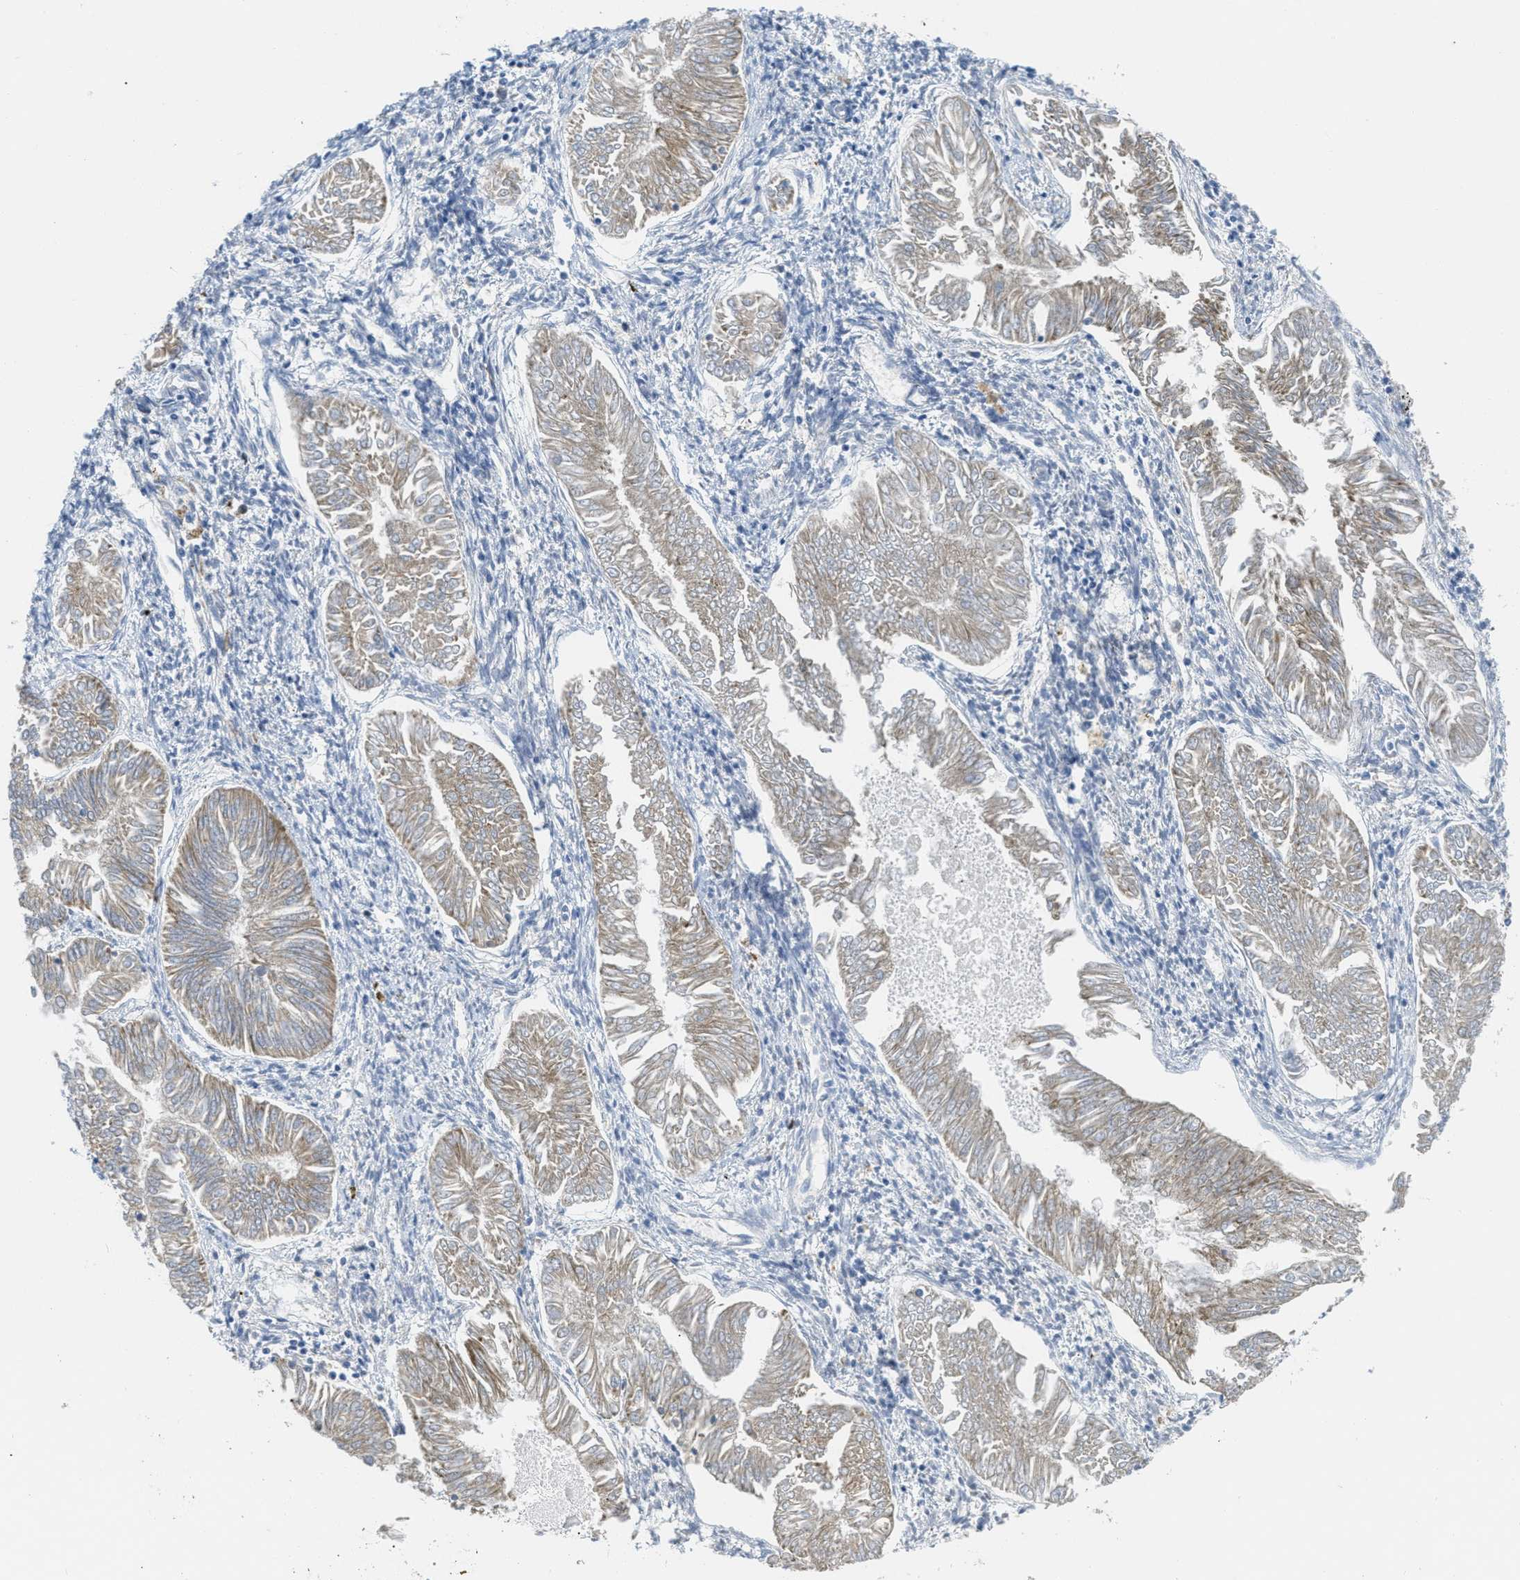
{"staining": {"intensity": "weak", "quantity": ">75%", "location": "cytoplasmic/membranous"}, "tissue": "endometrial cancer", "cell_type": "Tumor cells", "image_type": "cancer", "snomed": [{"axis": "morphology", "description": "Adenocarcinoma, NOS"}, {"axis": "topography", "description": "Endometrium"}], "caption": "The immunohistochemical stain highlights weak cytoplasmic/membranous positivity in tumor cells of endometrial cancer tissue. Immunohistochemistry (ihc) stains the protein in brown and the nuclei are stained blue.", "gene": "ORC6", "patient": {"sex": "female", "age": 53}}